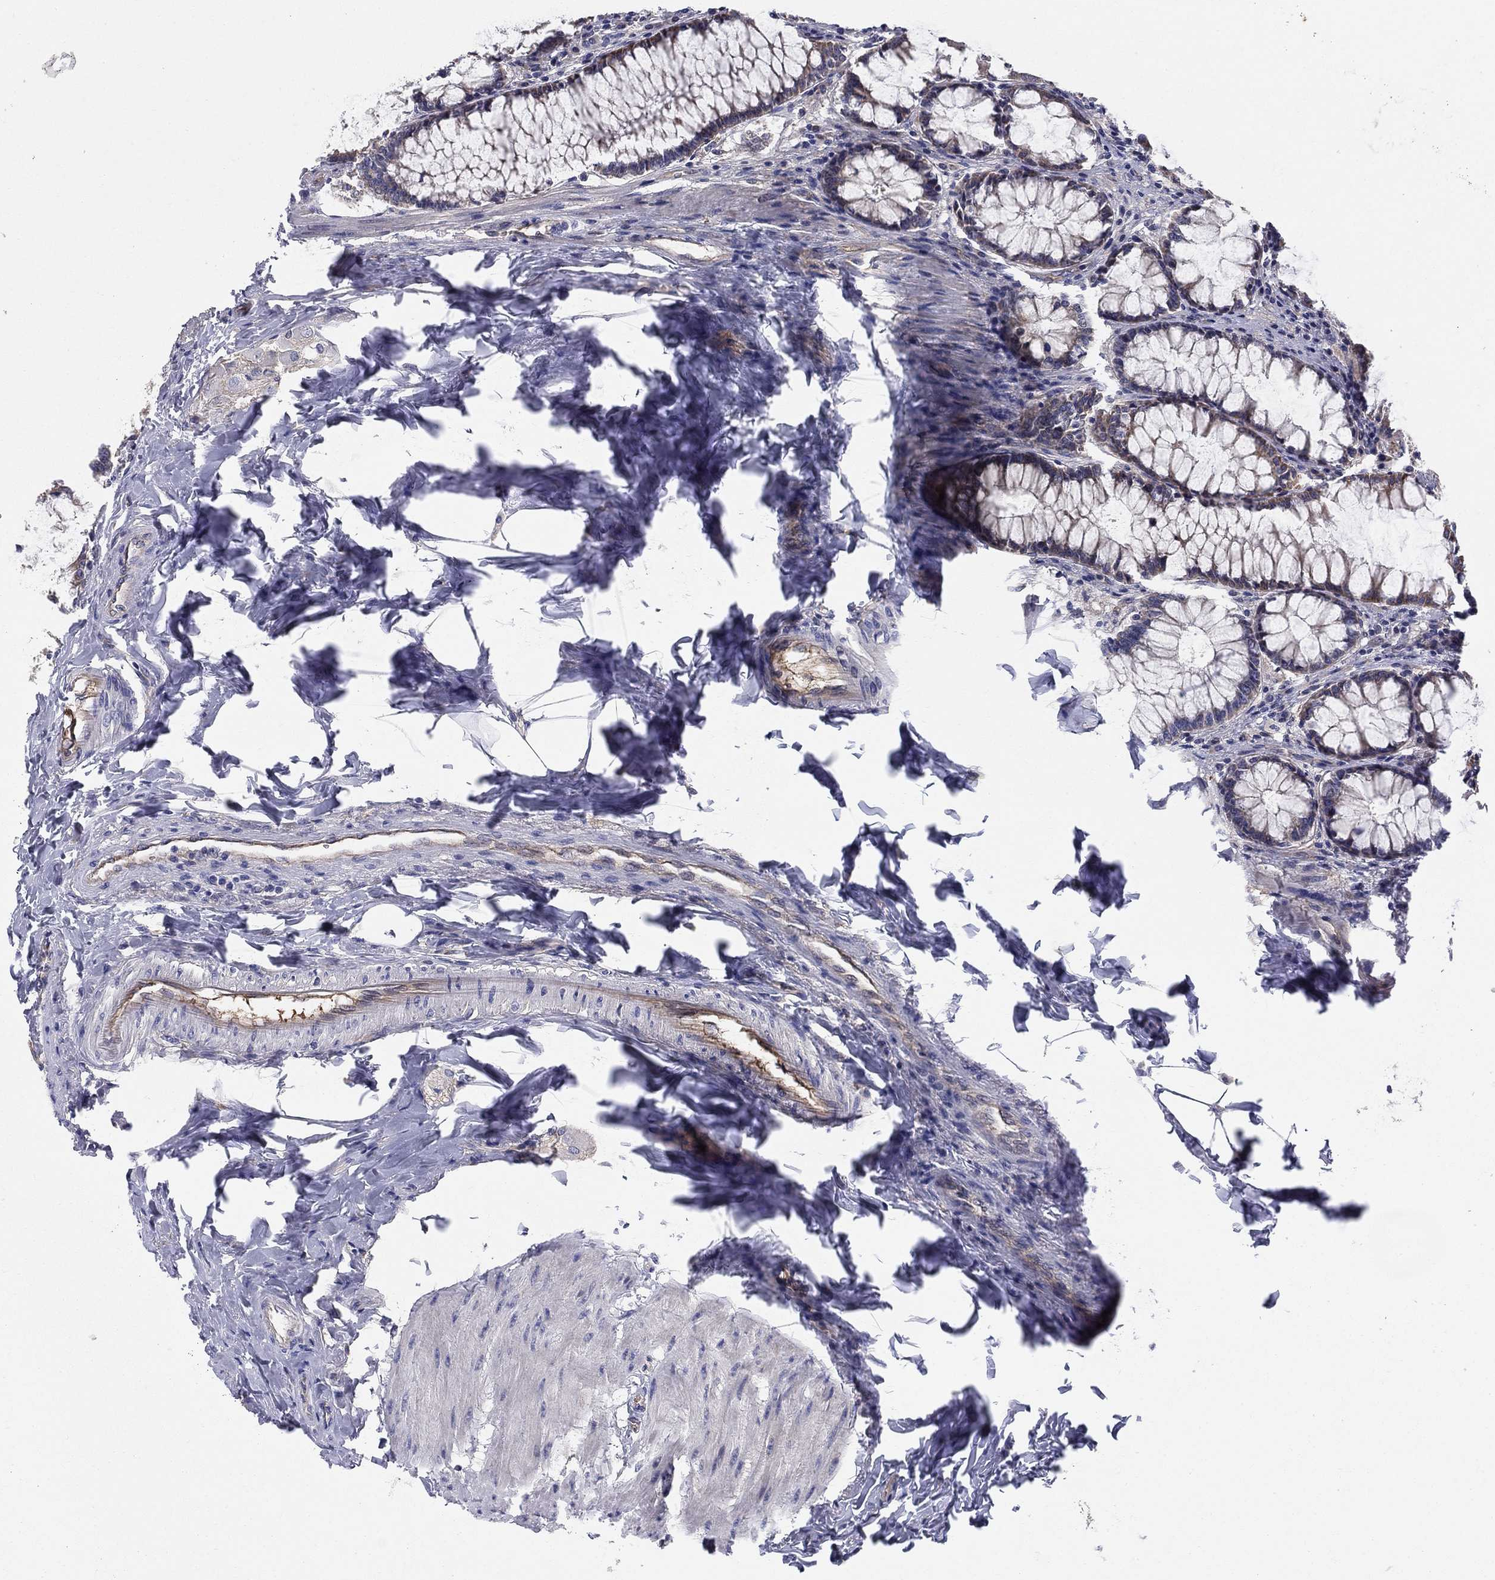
{"staining": {"intensity": "moderate", "quantity": "25%-75%", "location": "cytoplasmic/membranous"}, "tissue": "colon", "cell_type": "Endothelial cells", "image_type": "normal", "snomed": [{"axis": "morphology", "description": "Normal tissue, NOS"}, {"axis": "topography", "description": "Colon"}], "caption": "Immunohistochemistry photomicrograph of unremarkable colon: human colon stained using immunohistochemistry exhibits medium levels of moderate protein expression localized specifically in the cytoplasmic/membranous of endothelial cells, appearing as a cytoplasmic/membranous brown color.", "gene": "EMP2", "patient": {"sex": "female", "age": 65}}